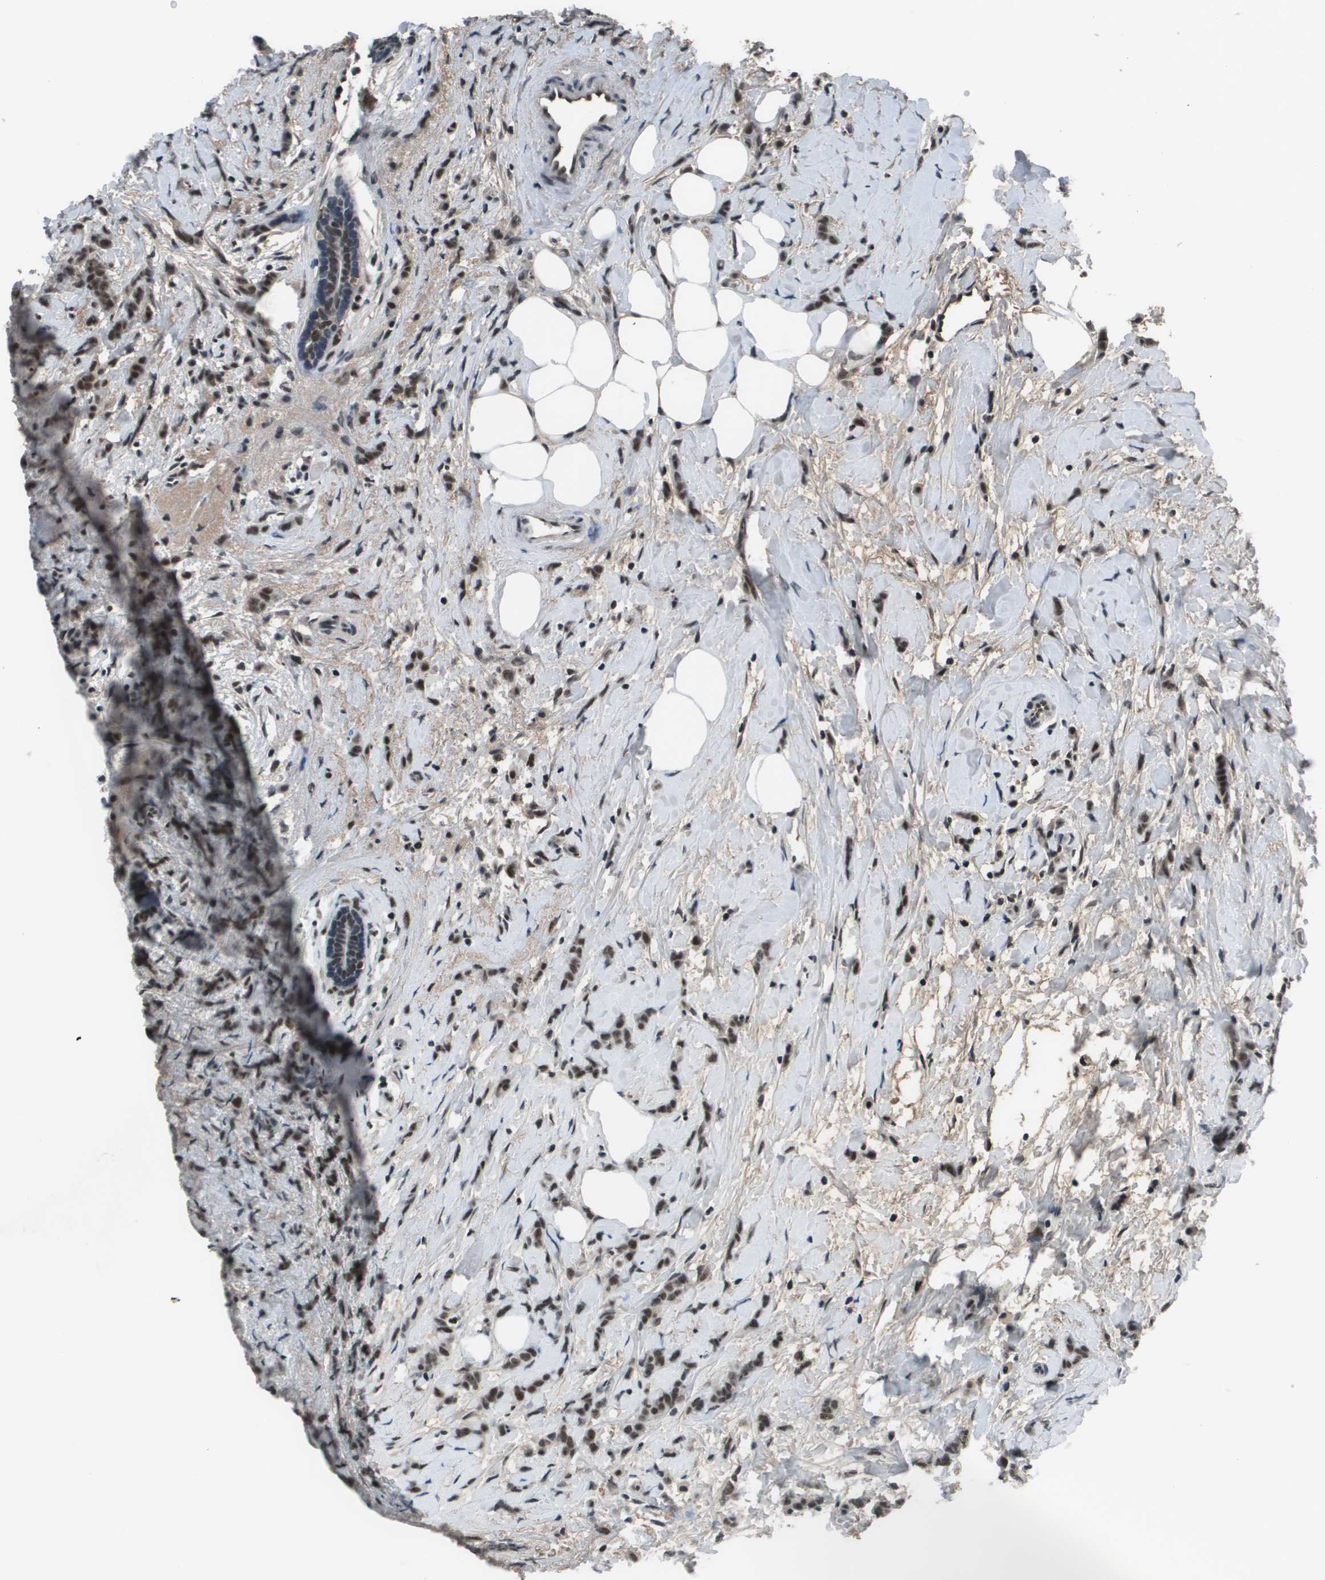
{"staining": {"intensity": "strong", "quantity": ">75%", "location": "nuclear"}, "tissue": "breast cancer", "cell_type": "Tumor cells", "image_type": "cancer", "snomed": [{"axis": "morphology", "description": "Lobular carcinoma, in situ"}, {"axis": "morphology", "description": "Lobular carcinoma"}, {"axis": "topography", "description": "Breast"}], "caption": "Human breast lobular carcinoma in situ stained with a protein marker shows strong staining in tumor cells.", "gene": "THRAP3", "patient": {"sex": "female", "age": 41}}